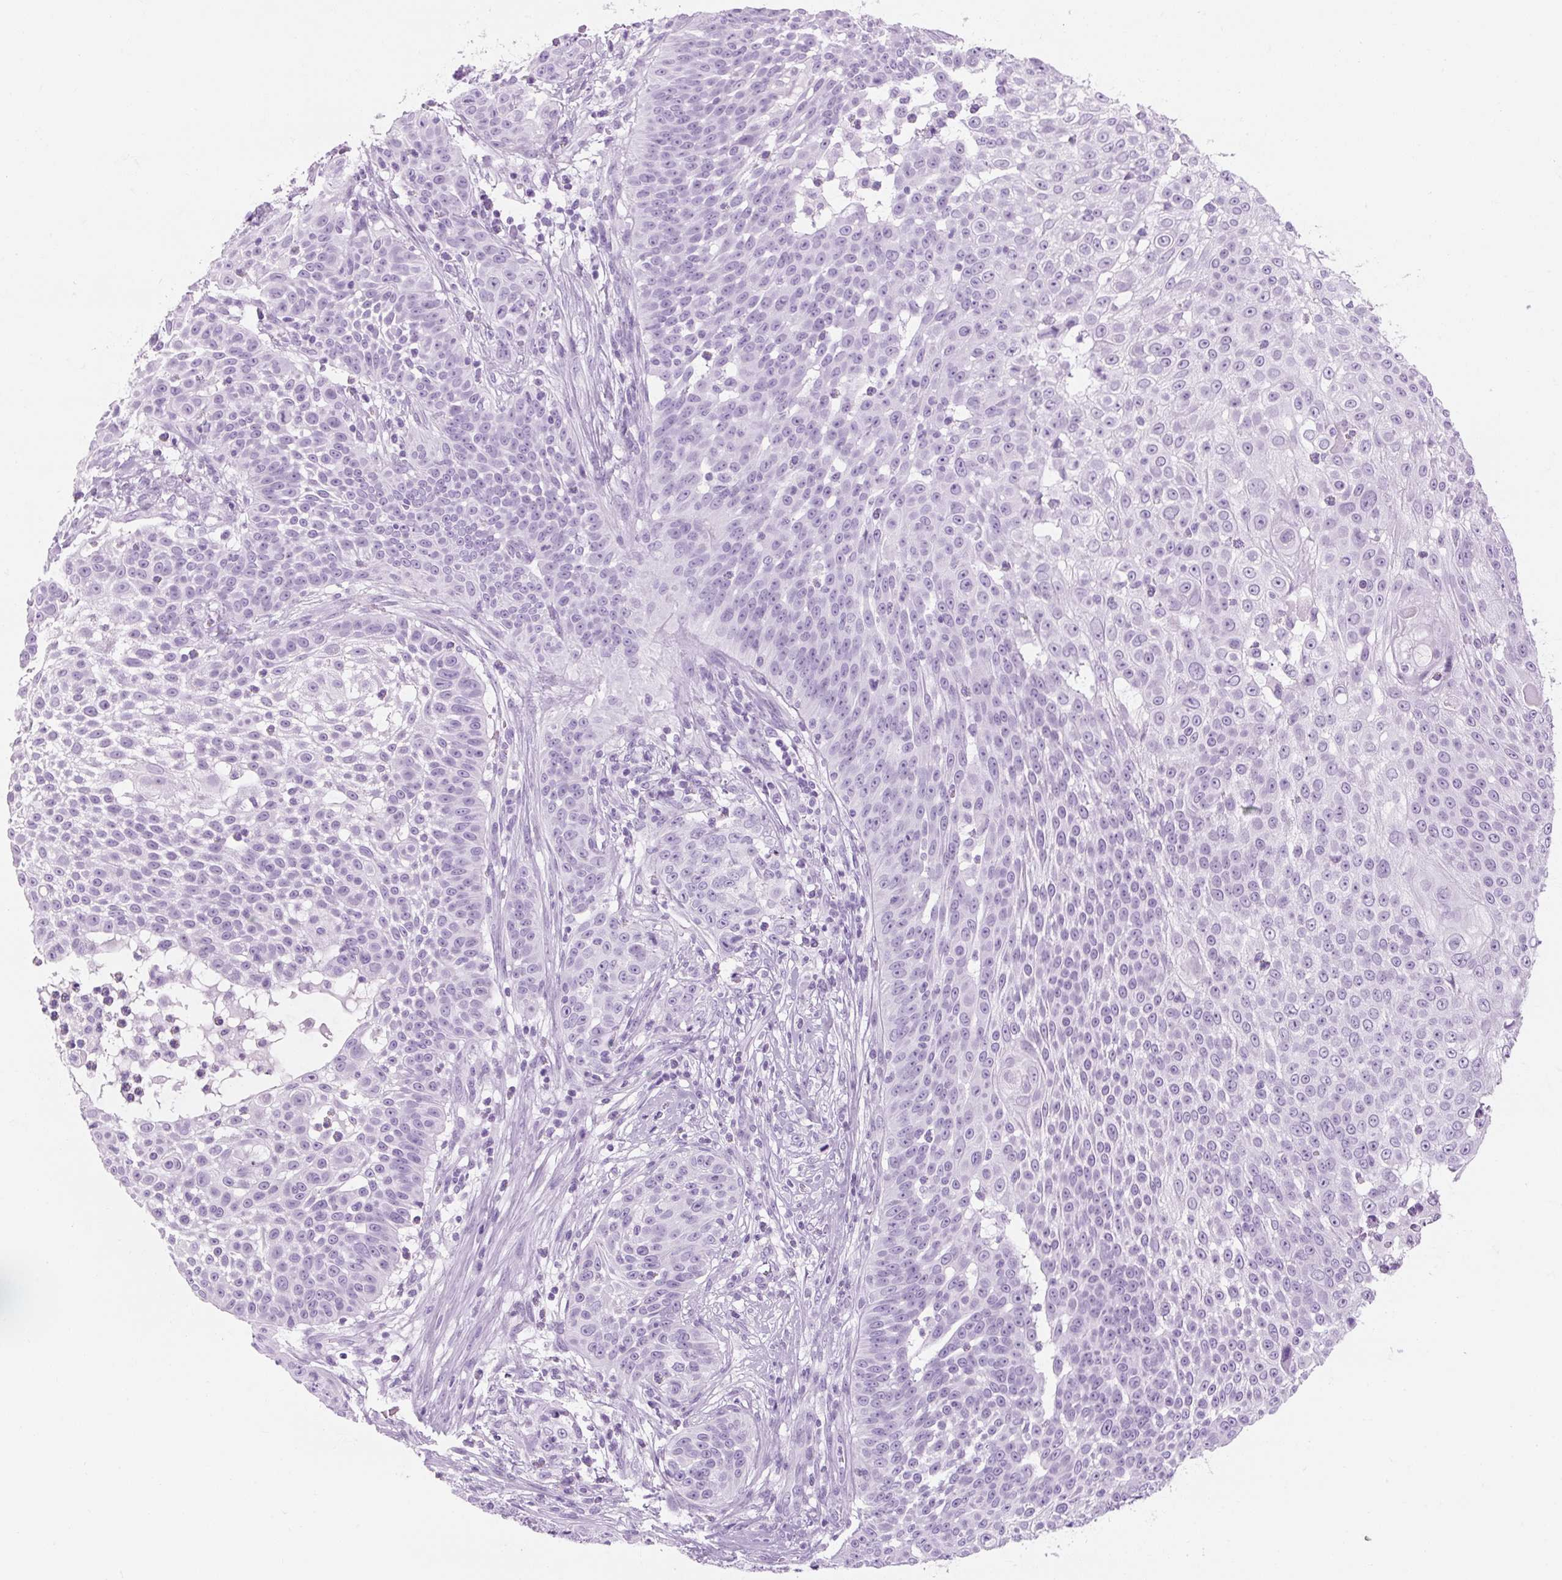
{"staining": {"intensity": "negative", "quantity": "none", "location": "none"}, "tissue": "skin cancer", "cell_type": "Tumor cells", "image_type": "cancer", "snomed": [{"axis": "morphology", "description": "Squamous cell carcinoma, NOS"}, {"axis": "topography", "description": "Skin"}], "caption": "IHC of human skin squamous cell carcinoma reveals no expression in tumor cells.", "gene": "TIGD2", "patient": {"sex": "male", "age": 24}}